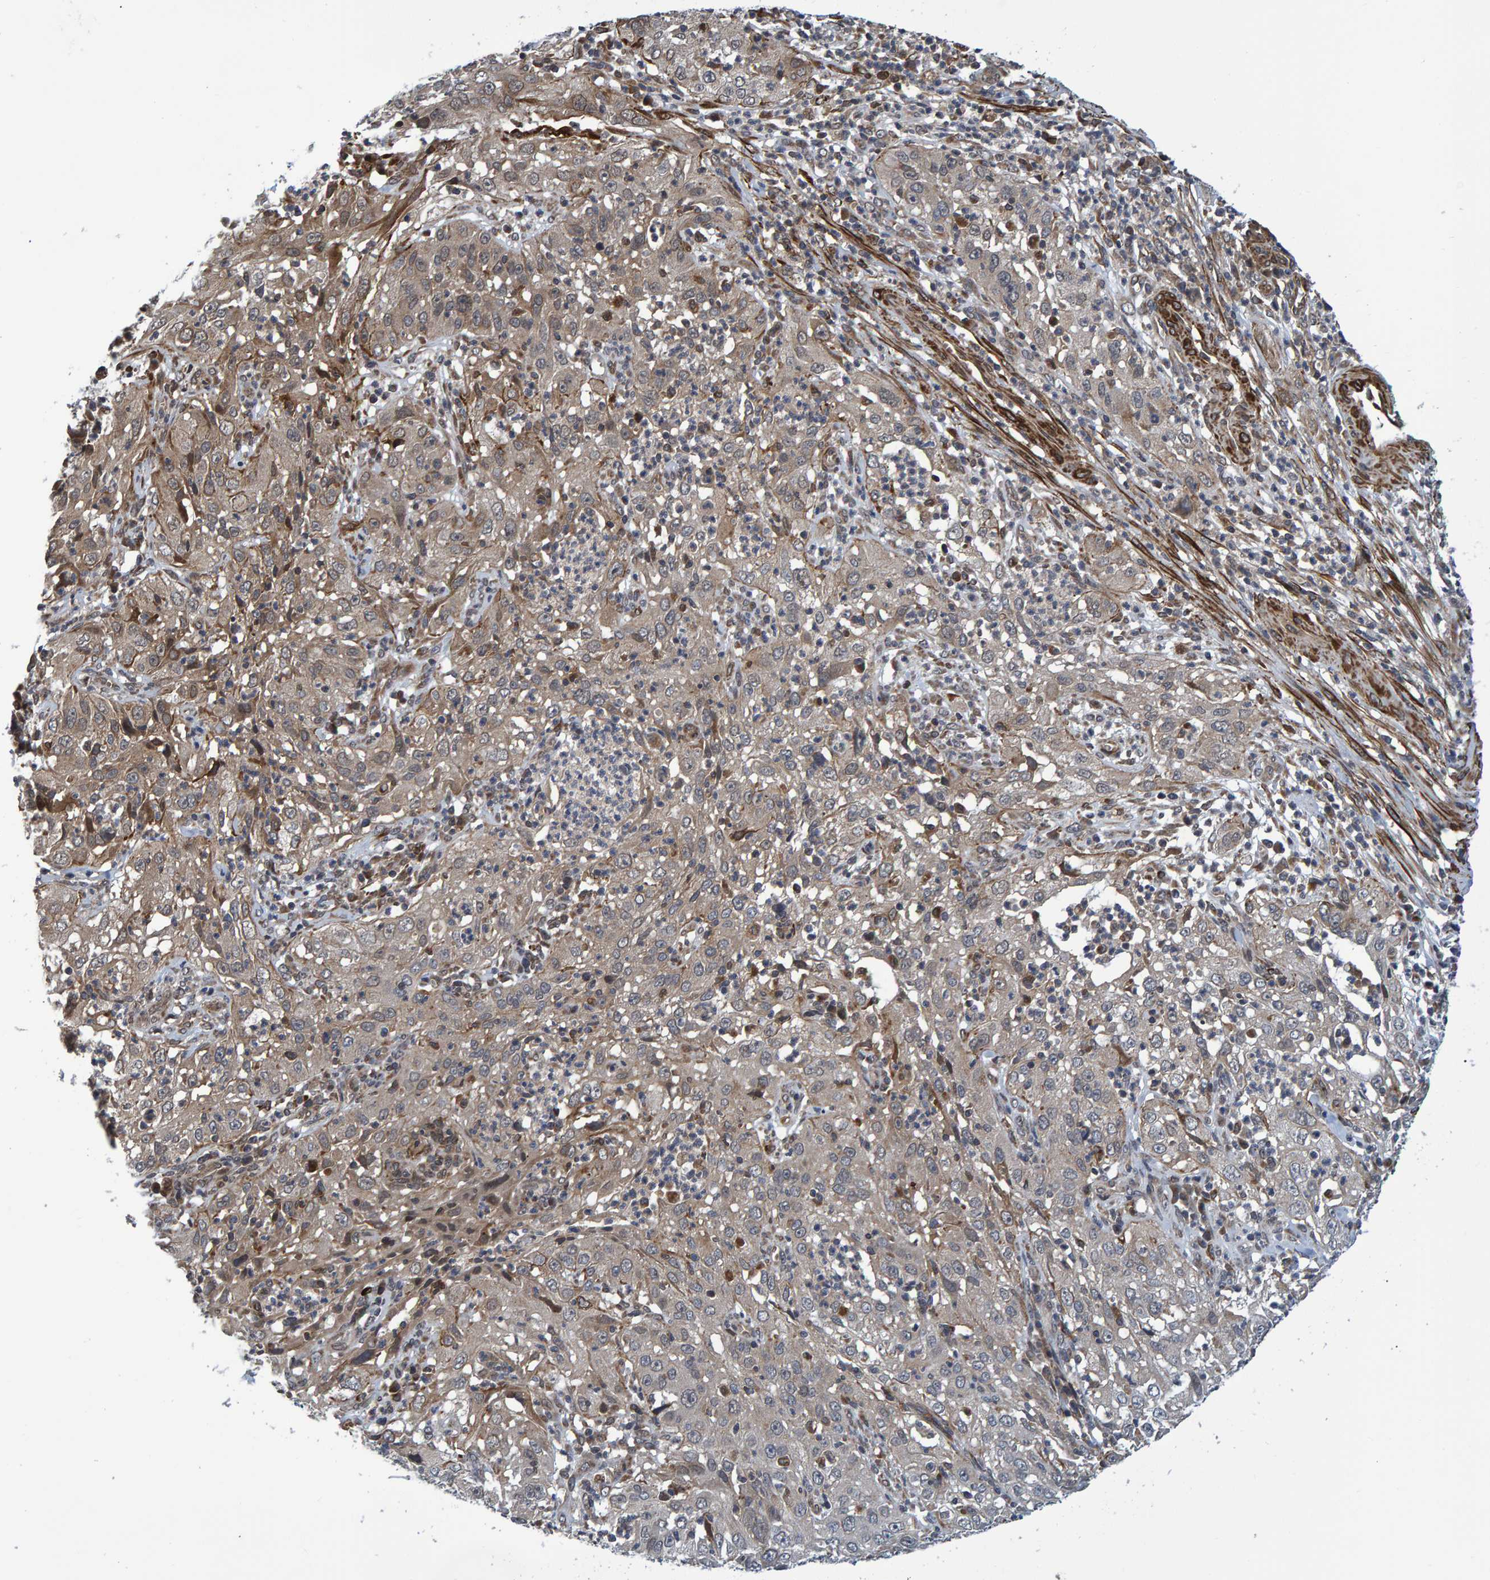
{"staining": {"intensity": "weak", "quantity": ">75%", "location": "cytoplasmic/membranous"}, "tissue": "cervical cancer", "cell_type": "Tumor cells", "image_type": "cancer", "snomed": [{"axis": "morphology", "description": "Squamous cell carcinoma, NOS"}, {"axis": "topography", "description": "Cervix"}], "caption": "An immunohistochemistry (IHC) image of tumor tissue is shown. Protein staining in brown labels weak cytoplasmic/membranous positivity in cervical cancer (squamous cell carcinoma) within tumor cells.", "gene": "ATP6V1H", "patient": {"sex": "female", "age": 32}}